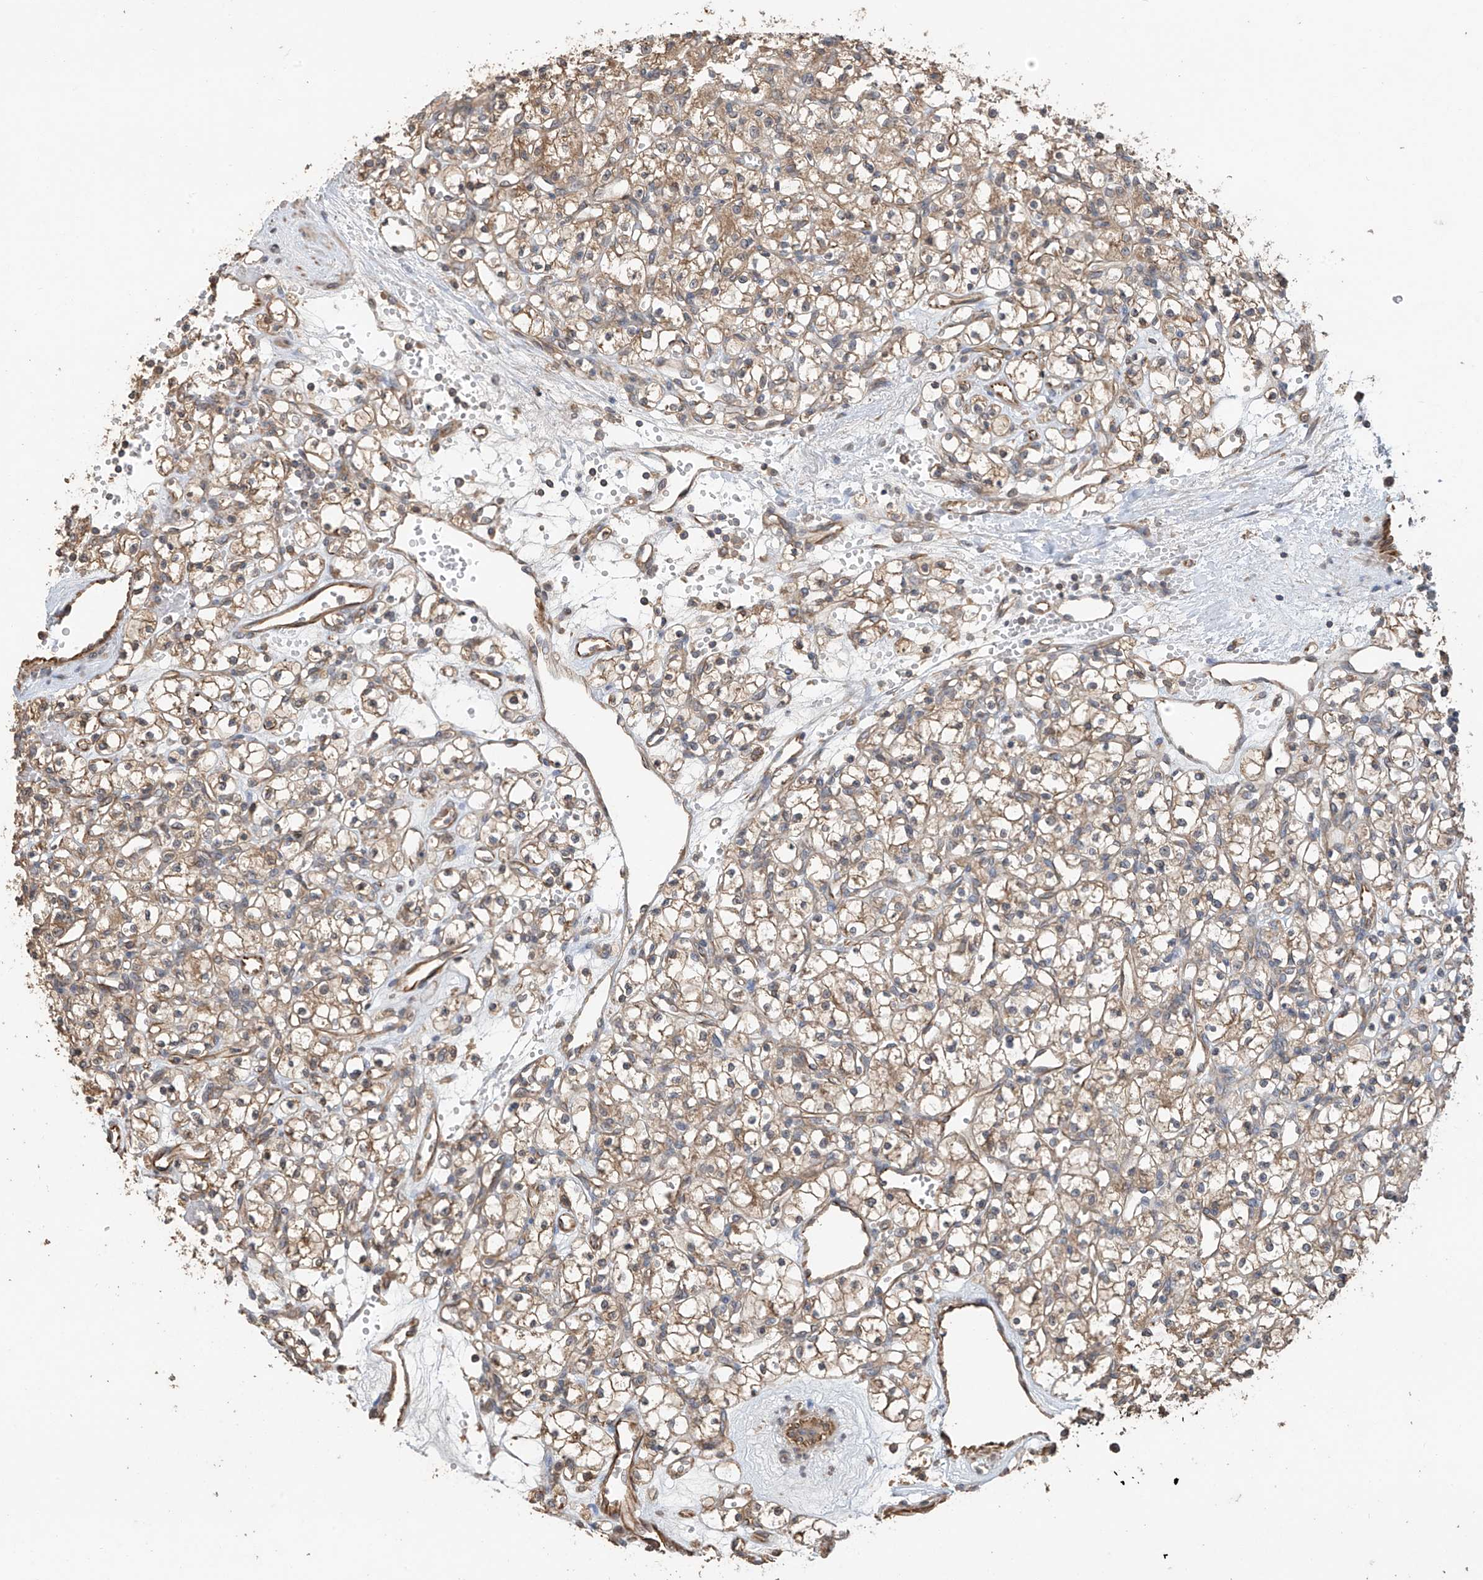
{"staining": {"intensity": "moderate", "quantity": "25%-75%", "location": "cytoplasmic/membranous"}, "tissue": "renal cancer", "cell_type": "Tumor cells", "image_type": "cancer", "snomed": [{"axis": "morphology", "description": "Adenocarcinoma, NOS"}, {"axis": "topography", "description": "Kidney"}], "caption": "Protein analysis of adenocarcinoma (renal) tissue exhibits moderate cytoplasmic/membranous staining in about 25%-75% of tumor cells.", "gene": "AGBL5", "patient": {"sex": "female", "age": 59}}